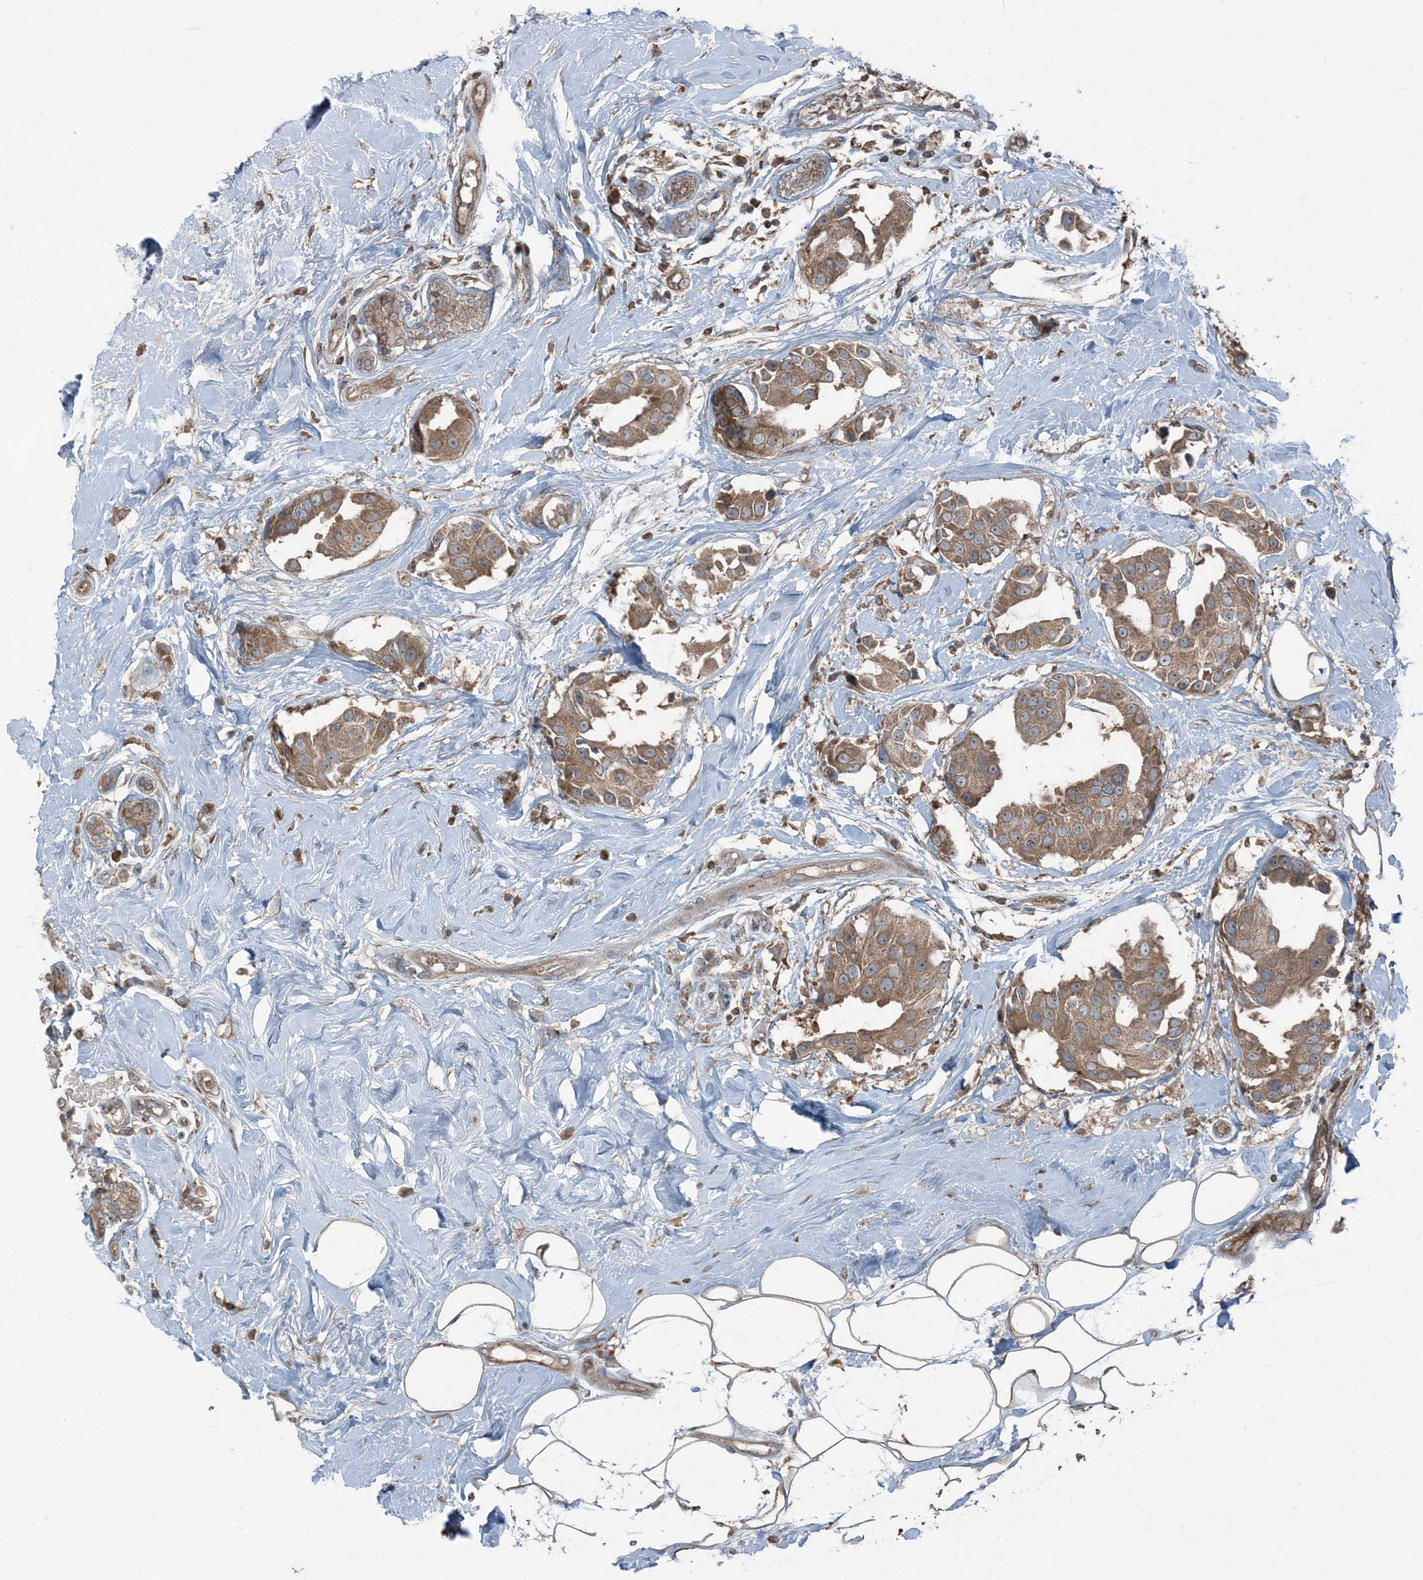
{"staining": {"intensity": "moderate", "quantity": ">75%", "location": "cytoplasmic/membranous"}, "tissue": "breast cancer", "cell_type": "Tumor cells", "image_type": "cancer", "snomed": [{"axis": "morphology", "description": "Normal tissue, NOS"}, {"axis": "morphology", "description": "Duct carcinoma"}, {"axis": "topography", "description": "Breast"}], "caption": "Immunohistochemical staining of human breast cancer (intraductal carcinoma) displays medium levels of moderate cytoplasmic/membranous protein staining in about >75% of tumor cells.", "gene": "RAB3GAP1", "patient": {"sex": "female", "age": 39}}